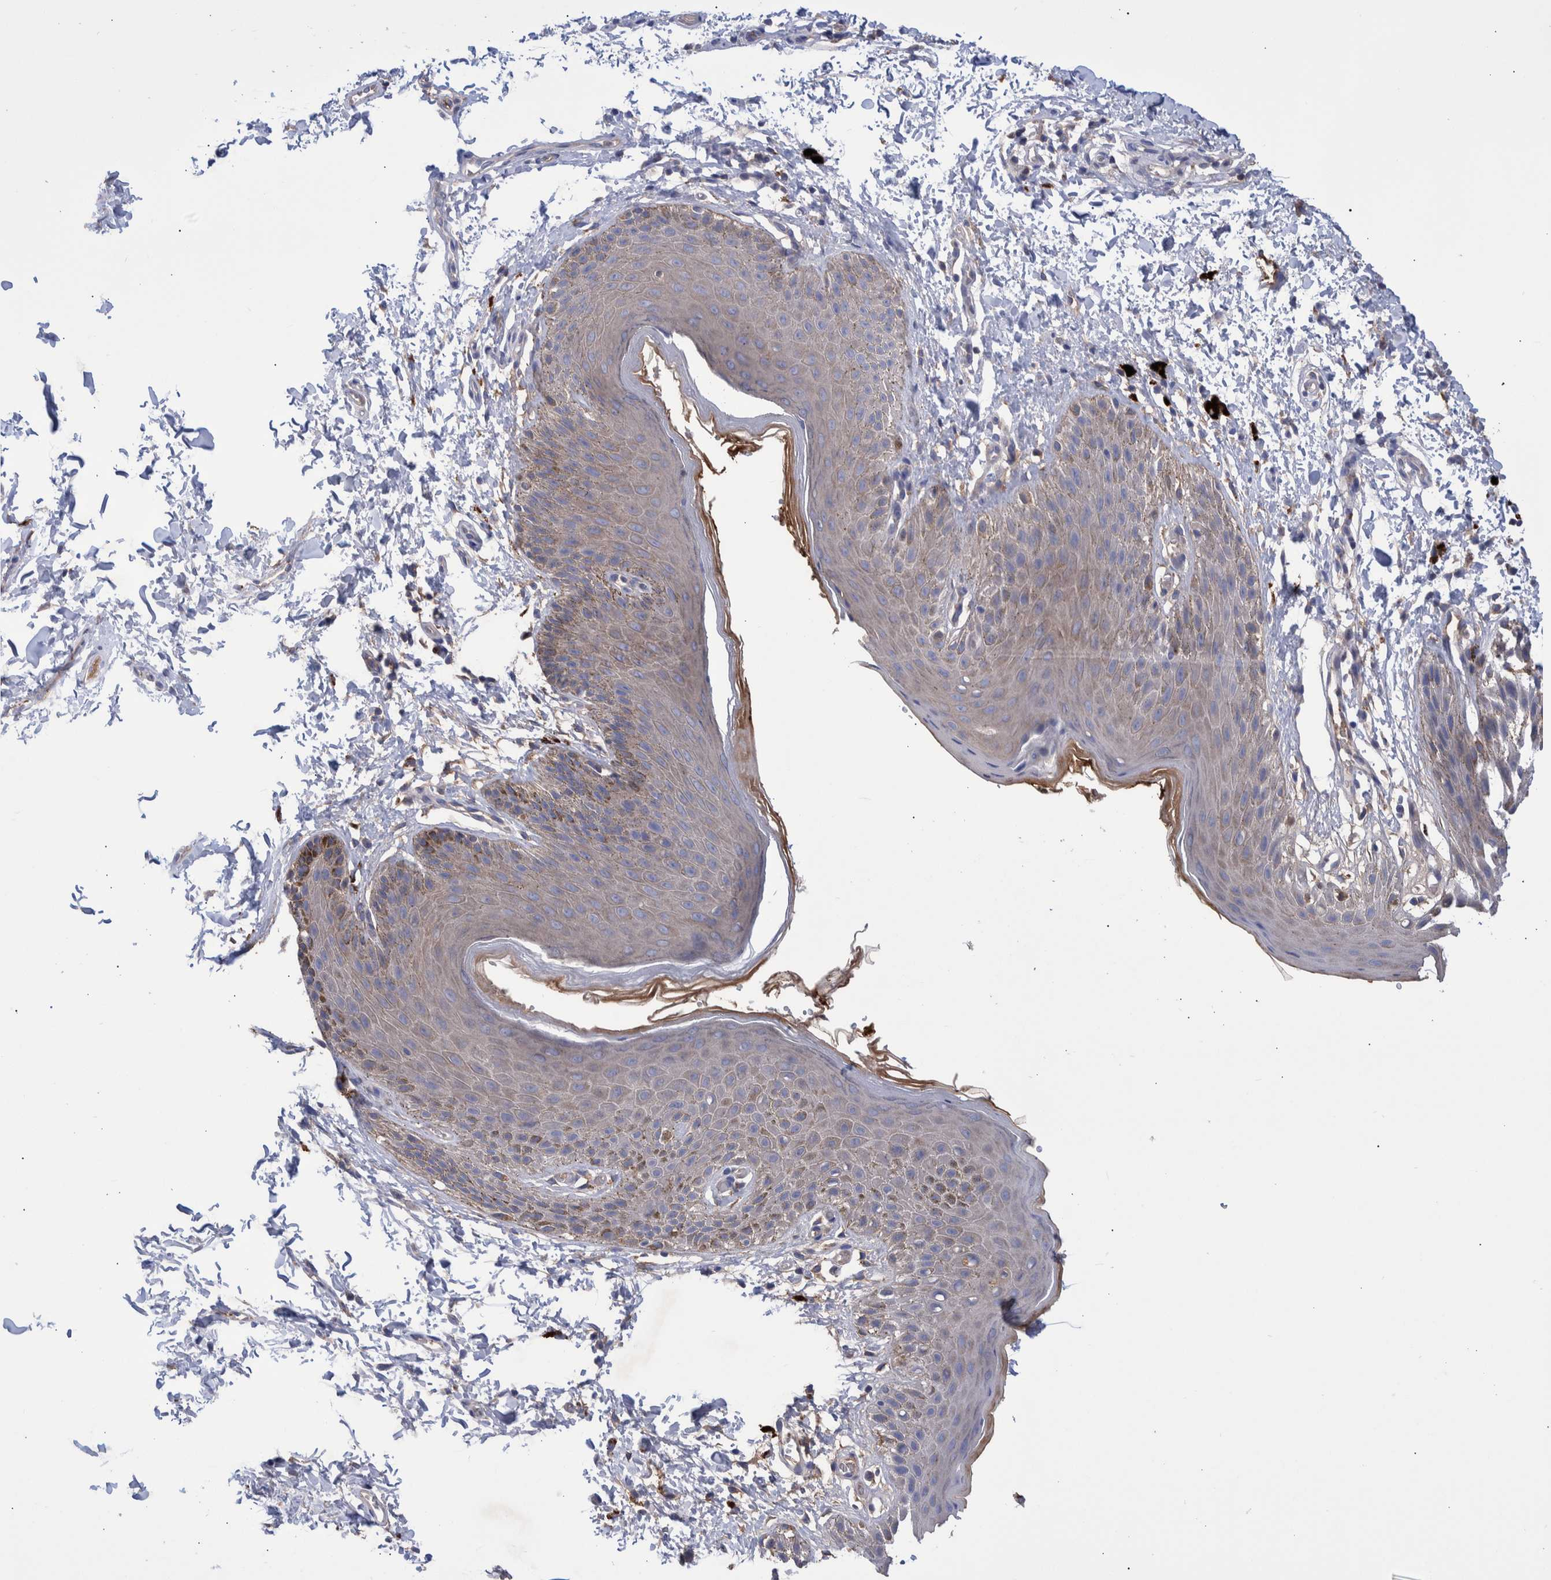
{"staining": {"intensity": "weak", "quantity": "<25%", "location": "cytoplasmic/membranous"}, "tissue": "skin", "cell_type": "Epidermal cells", "image_type": "normal", "snomed": [{"axis": "morphology", "description": "Normal tissue, NOS"}, {"axis": "topography", "description": "Anal"}, {"axis": "topography", "description": "Peripheral nerve tissue"}], "caption": "This is an immunohistochemistry photomicrograph of normal skin. There is no positivity in epidermal cells.", "gene": "DLL4", "patient": {"sex": "male", "age": 44}}